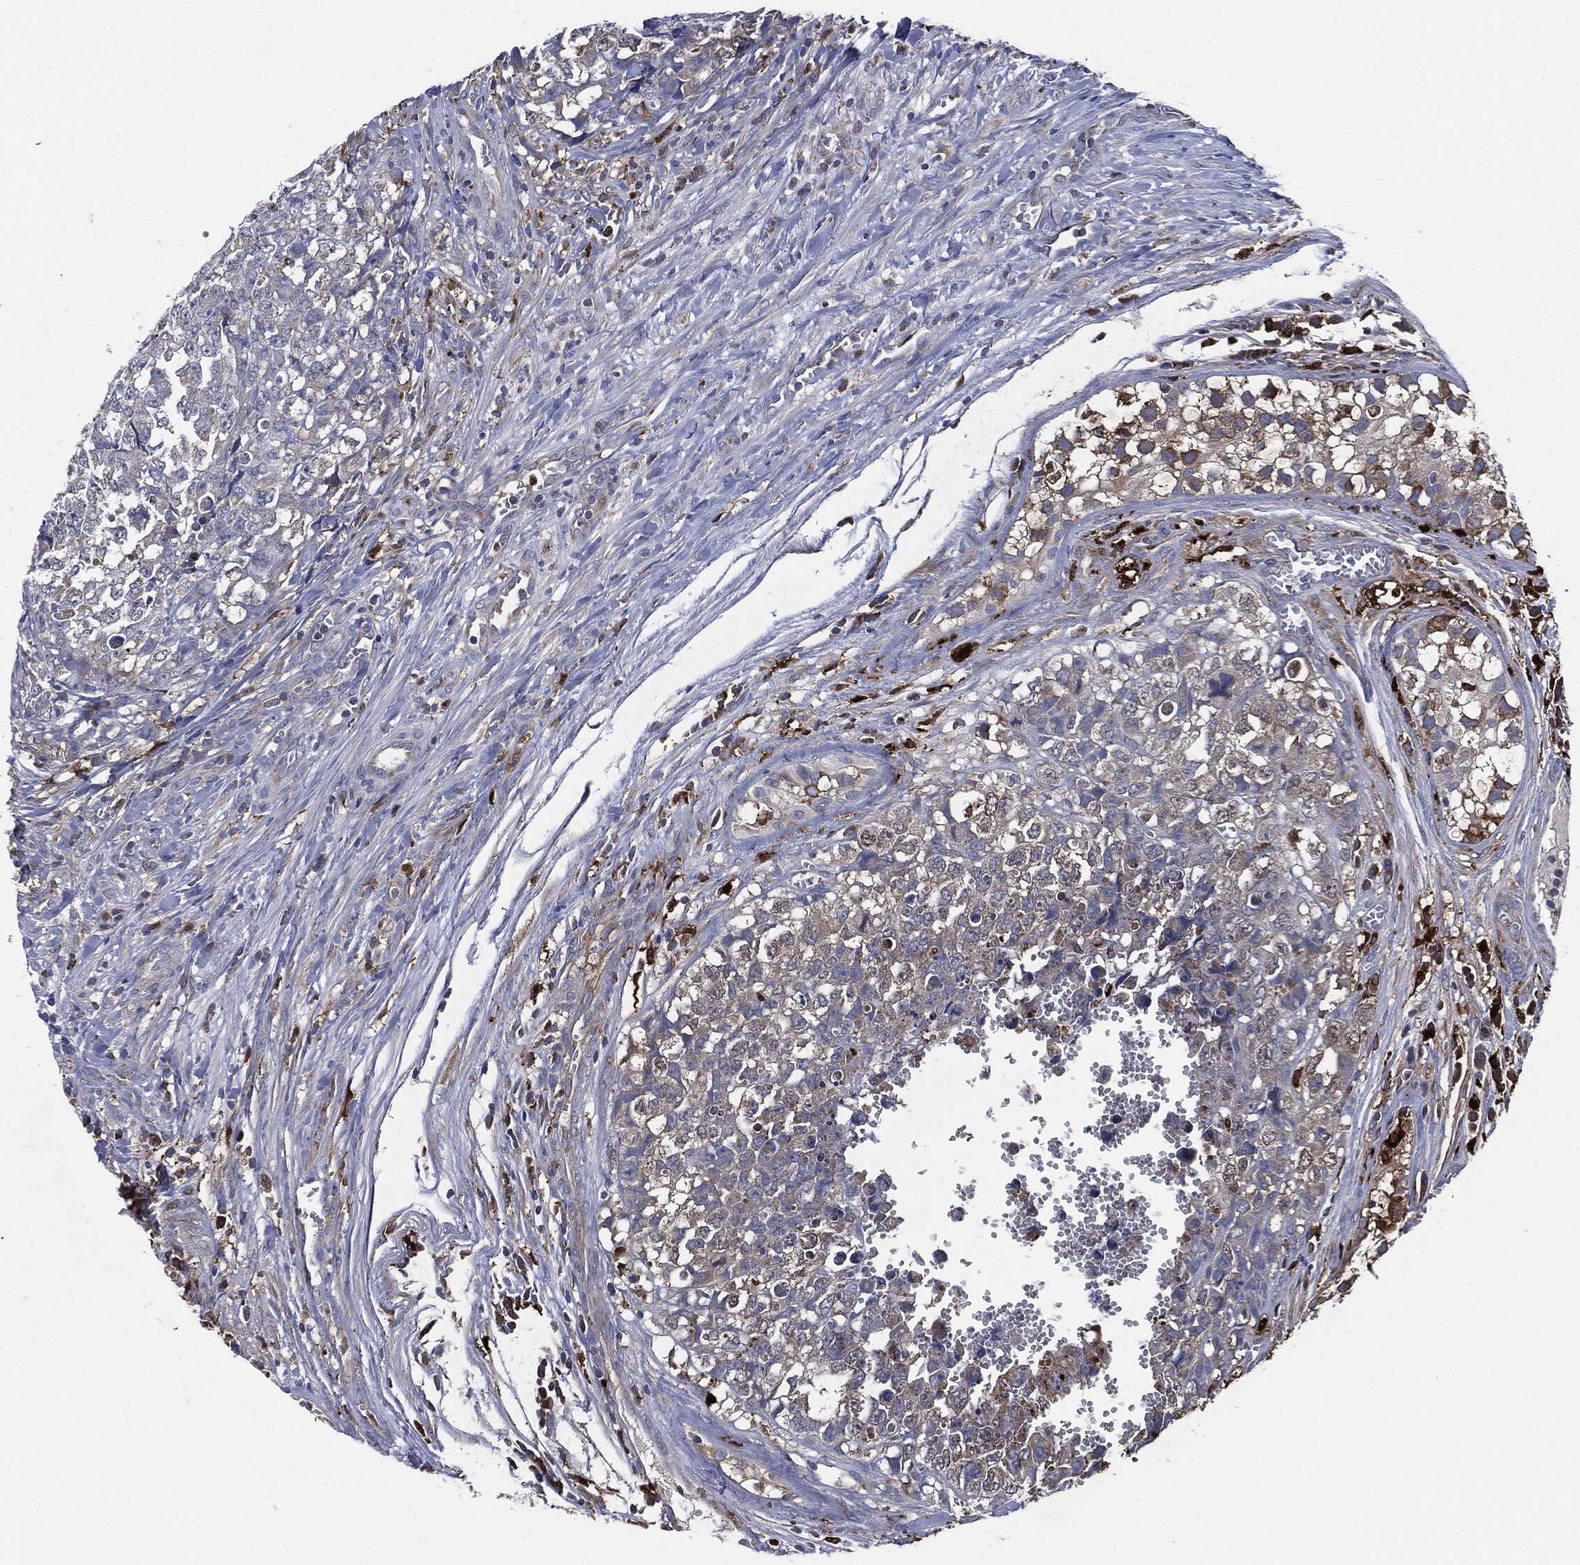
{"staining": {"intensity": "moderate", "quantity": "<25%", "location": "cytoplasmic/membranous"}, "tissue": "testis cancer", "cell_type": "Tumor cells", "image_type": "cancer", "snomed": [{"axis": "morphology", "description": "Carcinoma, Embryonal, NOS"}, {"axis": "topography", "description": "Testis"}], "caption": "Immunohistochemistry (DAB (3,3'-diaminobenzidine)) staining of testis embryonal carcinoma displays moderate cytoplasmic/membranous protein positivity in approximately <25% of tumor cells.", "gene": "TMEM11", "patient": {"sex": "male", "age": 23}}